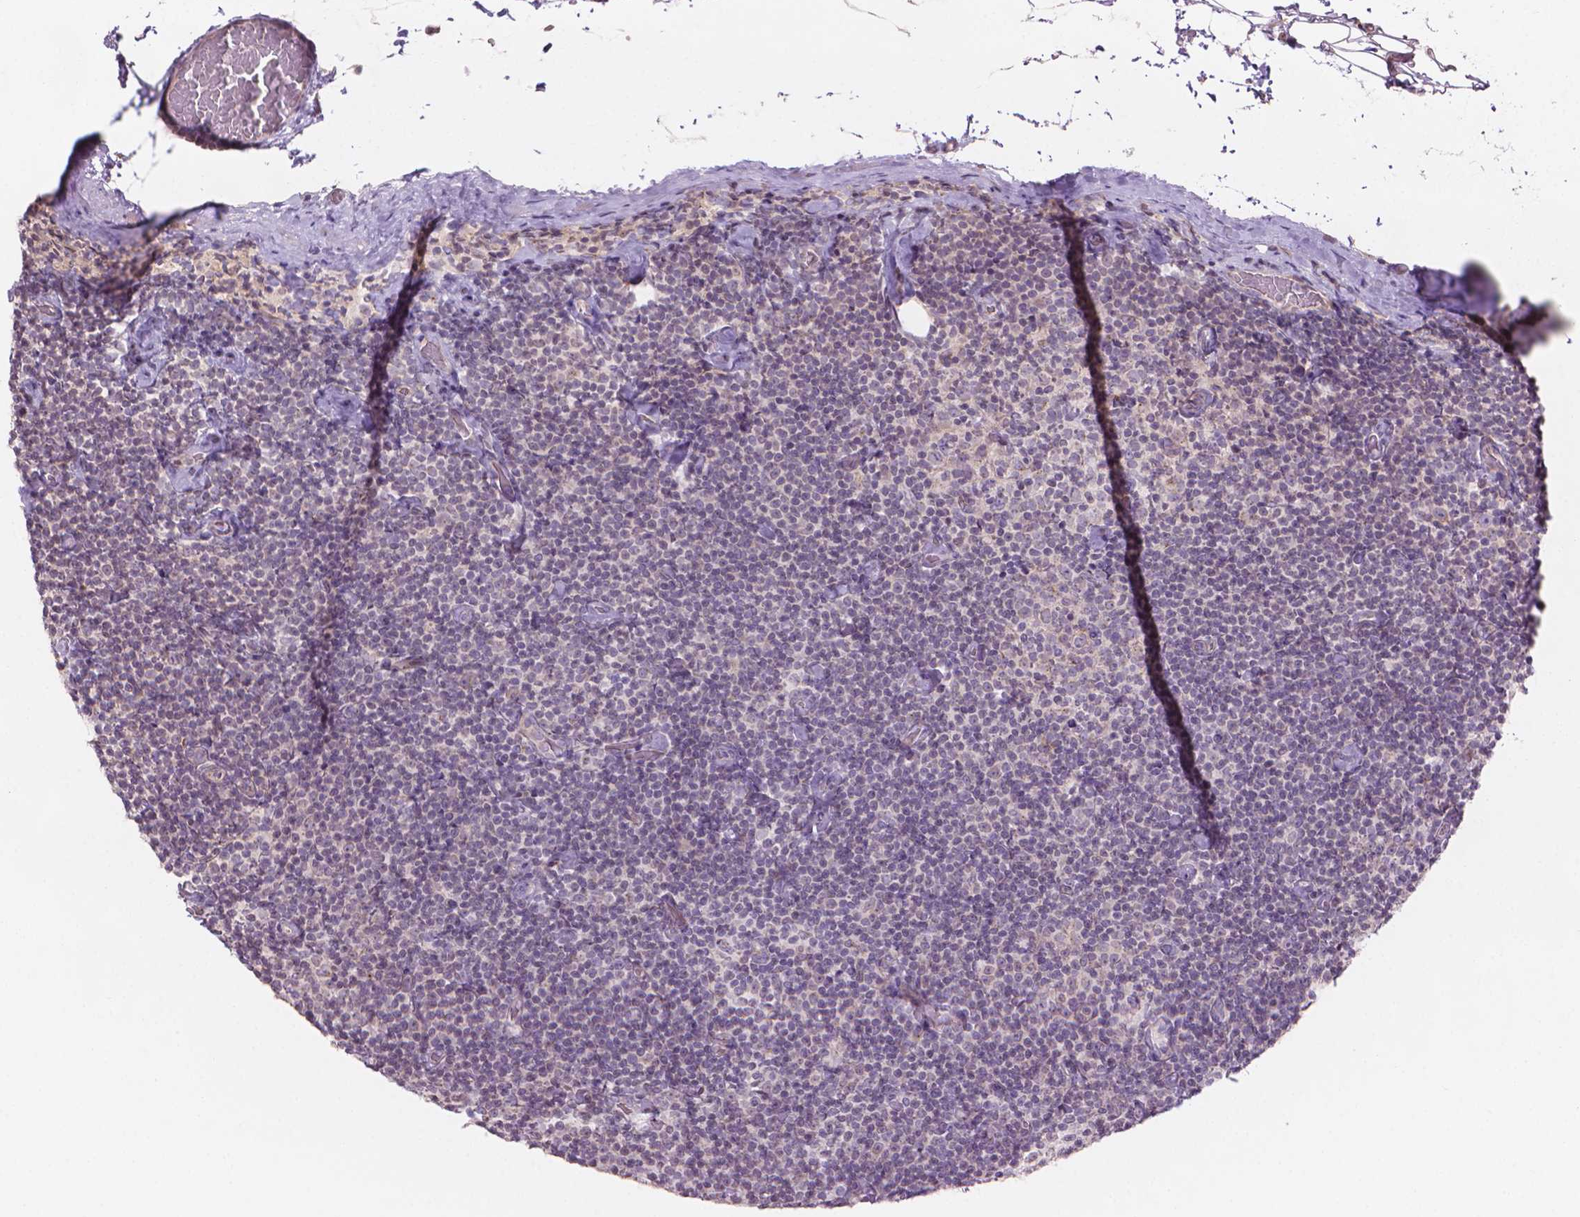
{"staining": {"intensity": "negative", "quantity": "none", "location": "none"}, "tissue": "lymphoma", "cell_type": "Tumor cells", "image_type": "cancer", "snomed": [{"axis": "morphology", "description": "Malignant lymphoma, non-Hodgkin's type, Low grade"}, {"axis": "topography", "description": "Lymph node"}], "caption": "Immunohistochemistry image of human lymphoma stained for a protein (brown), which reveals no staining in tumor cells. (Stains: DAB (3,3'-diaminobenzidine) immunohistochemistry (IHC) with hematoxylin counter stain, Microscopy: brightfield microscopy at high magnification).", "gene": "IFFO1", "patient": {"sex": "male", "age": 81}}